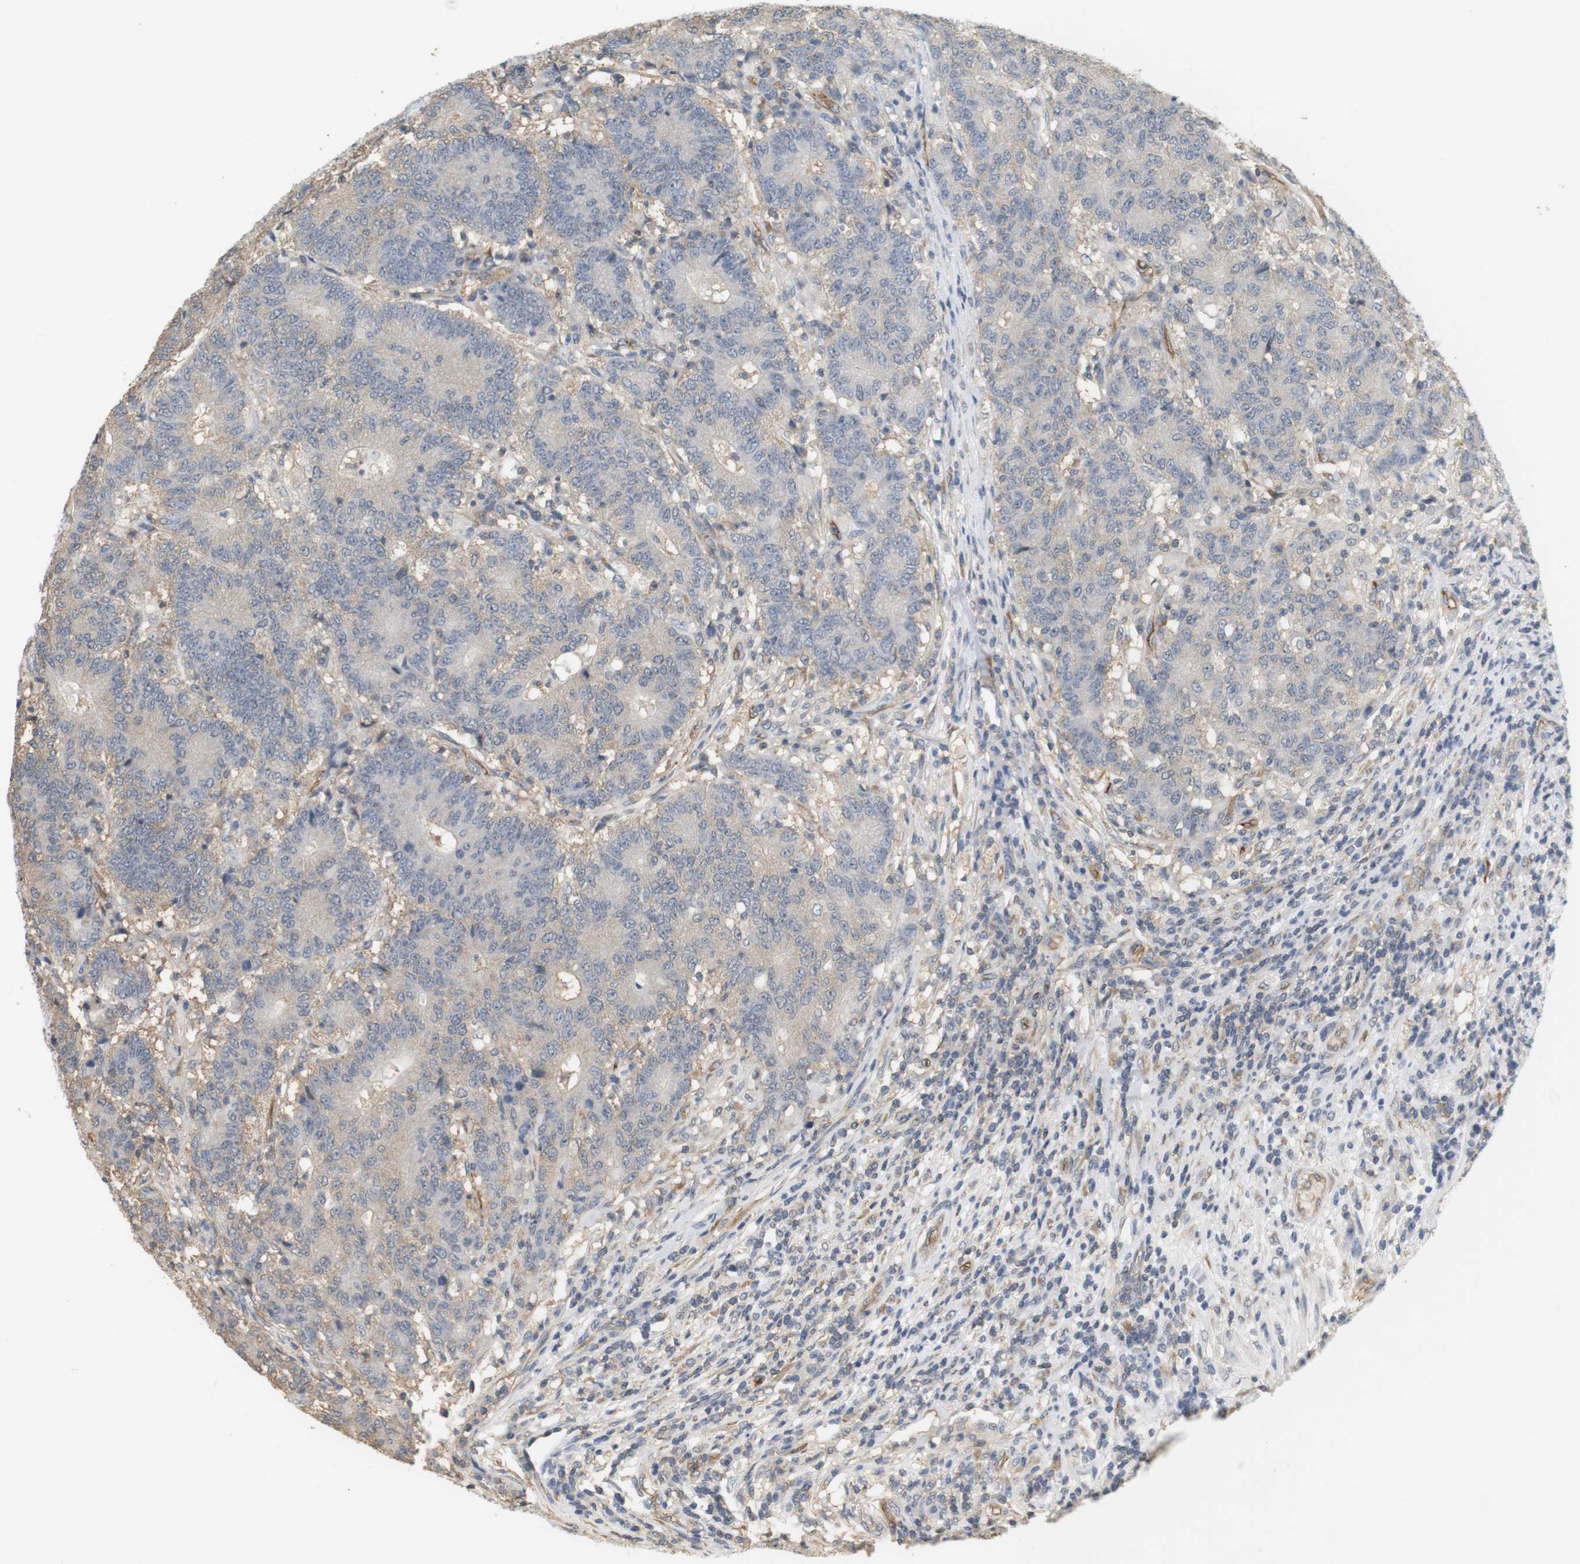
{"staining": {"intensity": "negative", "quantity": "none", "location": "none"}, "tissue": "colorectal cancer", "cell_type": "Tumor cells", "image_type": "cancer", "snomed": [{"axis": "morphology", "description": "Normal tissue, NOS"}, {"axis": "morphology", "description": "Adenocarcinoma, NOS"}, {"axis": "topography", "description": "Colon"}], "caption": "This photomicrograph is of colorectal adenocarcinoma stained with immunohistochemistry to label a protein in brown with the nuclei are counter-stained blue. There is no staining in tumor cells.", "gene": "OSR1", "patient": {"sex": "female", "age": 75}}